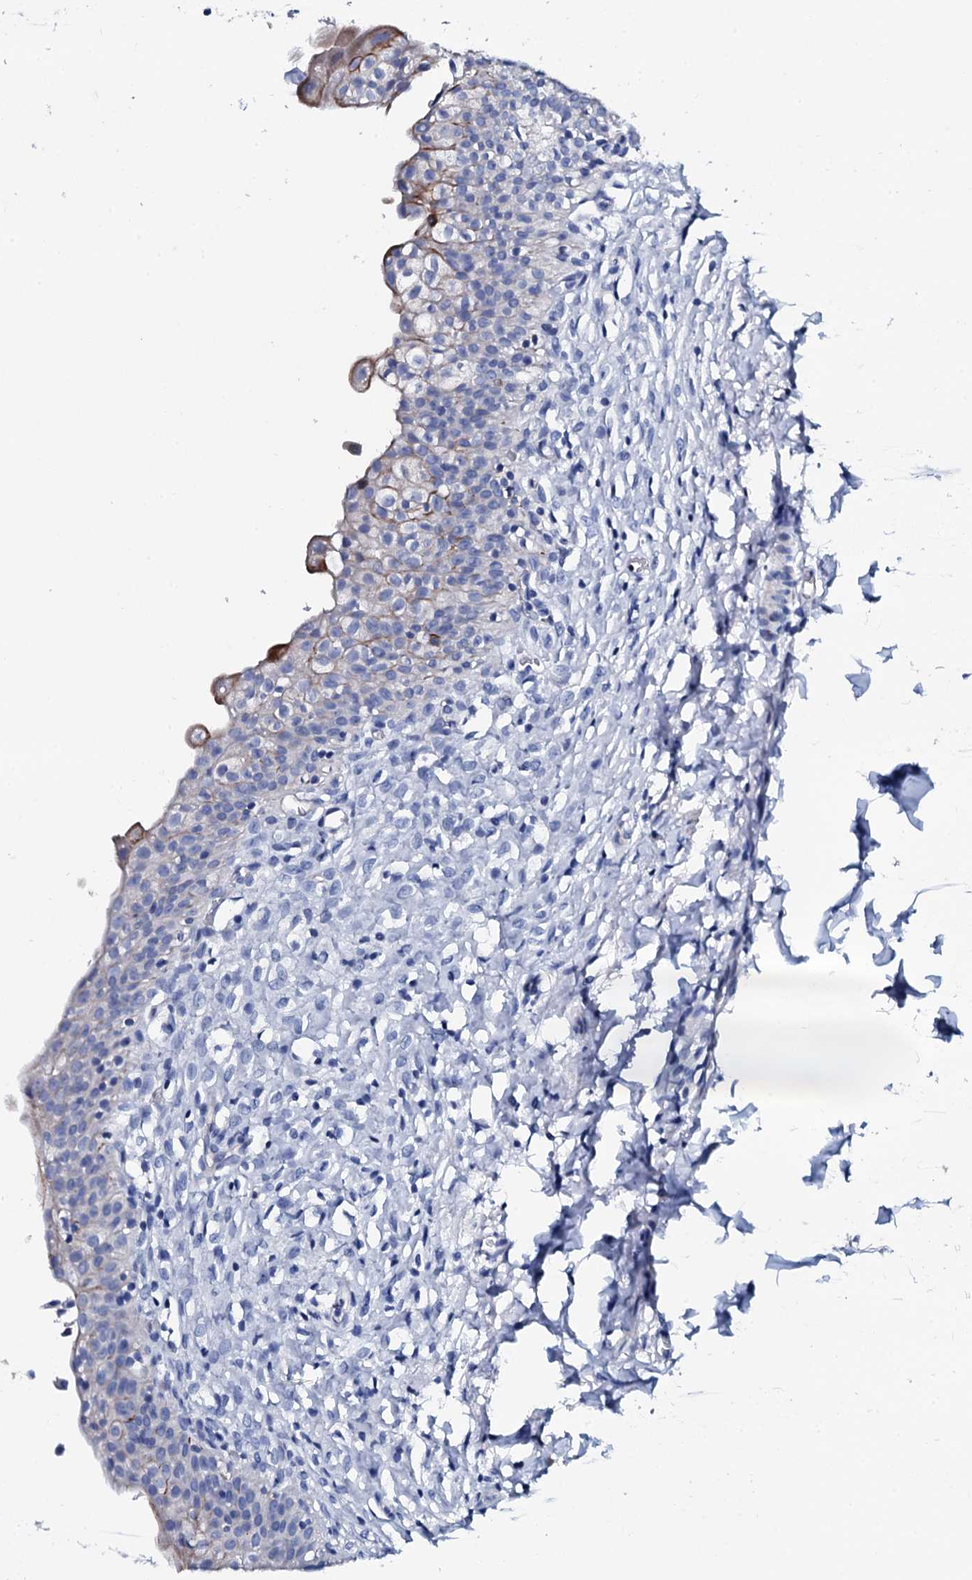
{"staining": {"intensity": "strong", "quantity": "25%-75%", "location": "cytoplasmic/membranous"}, "tissue": "urinary bladder", "cell_type": "Urothelial cells", "image_type": "normal", "snomed": [{"axis": "morphology", "description": "Normal tissue, NOS"}, {"axis": "topography", "description": "Urinary bladder"}], "caption": "Protein staining of normal urinary bladder shows strong cytoplasmic/membranous positivity in about 25%-75% of urothelial cells.", "gene": "GYS2", "patient": {"sex": "male", "age": 55}}